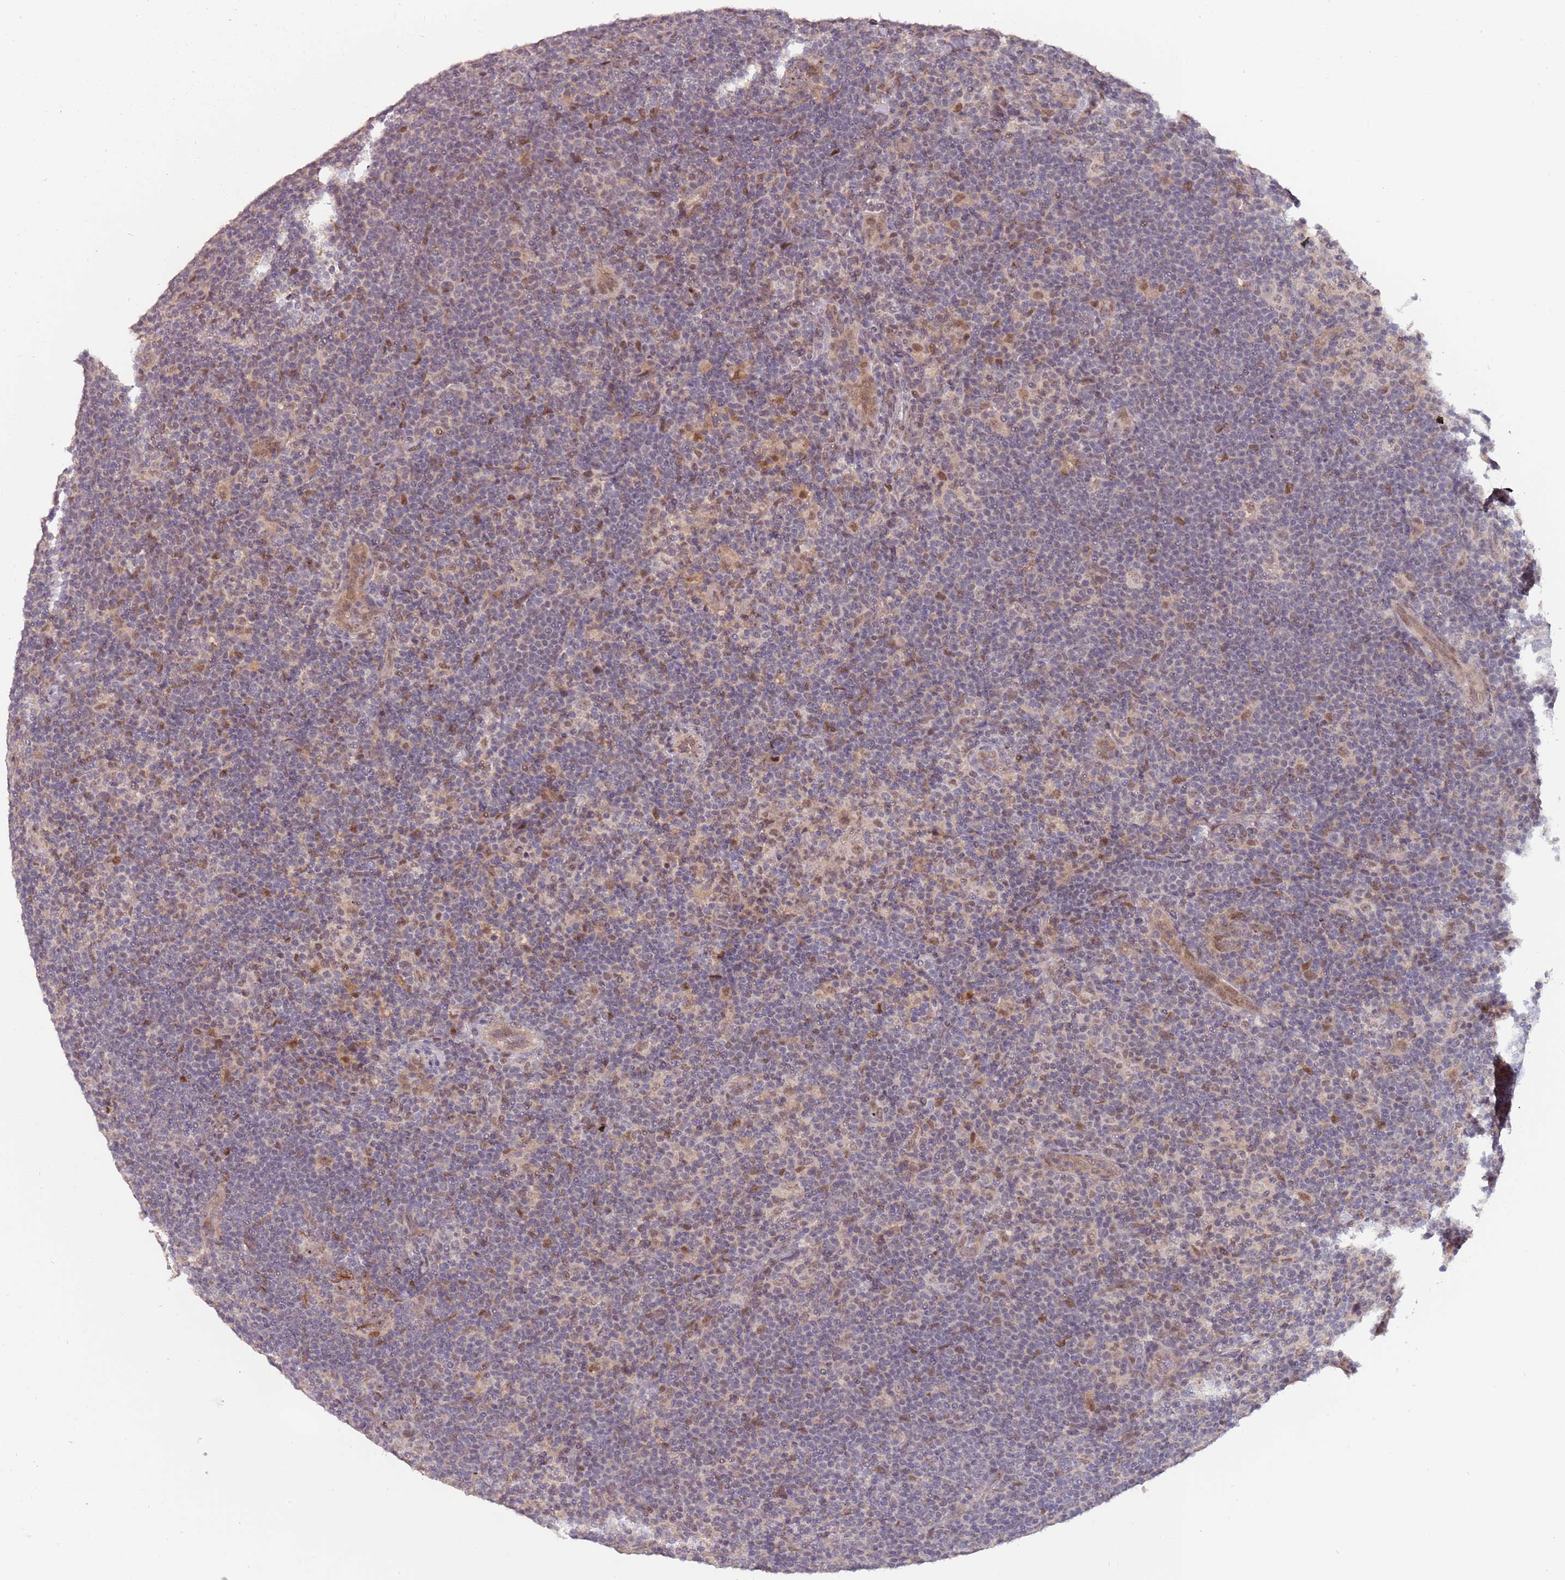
{"staining": {"intensity": "weak", "quantity": "<25%", "location": "nuclear"}, "tissue": "lymphoma", "cell_type": "Tumor cells", "image_type": "cancer", "snomed": [{"axis": "morphology", "description": "Hodgkin's disease, NOS"}, {"axis": "topography", "description": "Lymph node"}], "caption": "Immunohistochemical staining of Hodgkin's disease displays no significant expression in tumor cells.", "gene": "ZBTB5", "patient": {"sex": "female", "age": 57}}